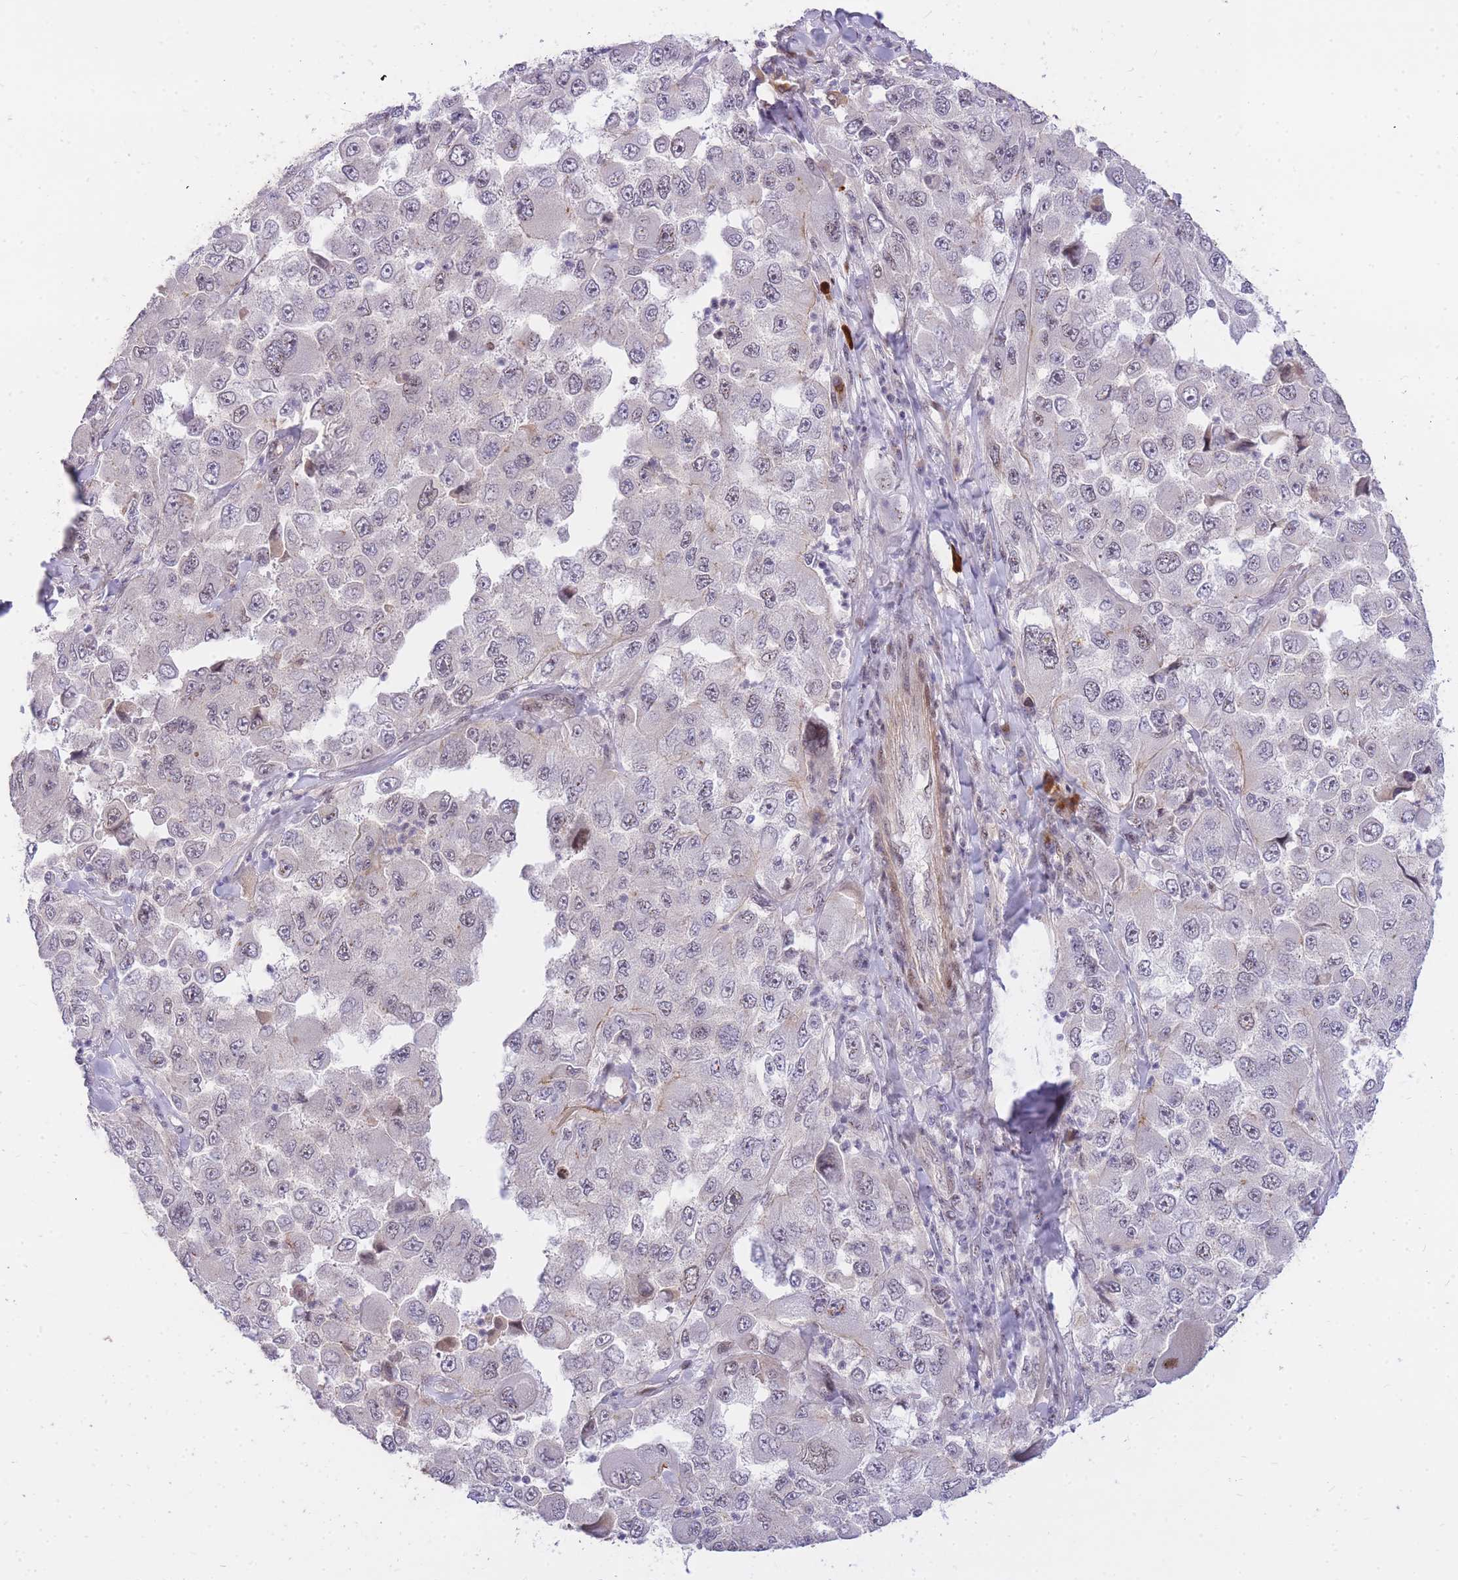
{"staining": {"intensity": "negative", "quantity": "none", "location": "none"}, "tissue": "melanoma", "cell_type": "Tumor cells", "image_type": "cancer", "snomed": [{"axis": "morphology", "description": "Malignant melanoma, Metastatic site"}, {"axis": "topography", "description": "Lymph node"}], "caption": "Tumor cells show no significant expression in melanoma.", "gene": "TLE2", "patient": {"sex": "male", "age": 62}}